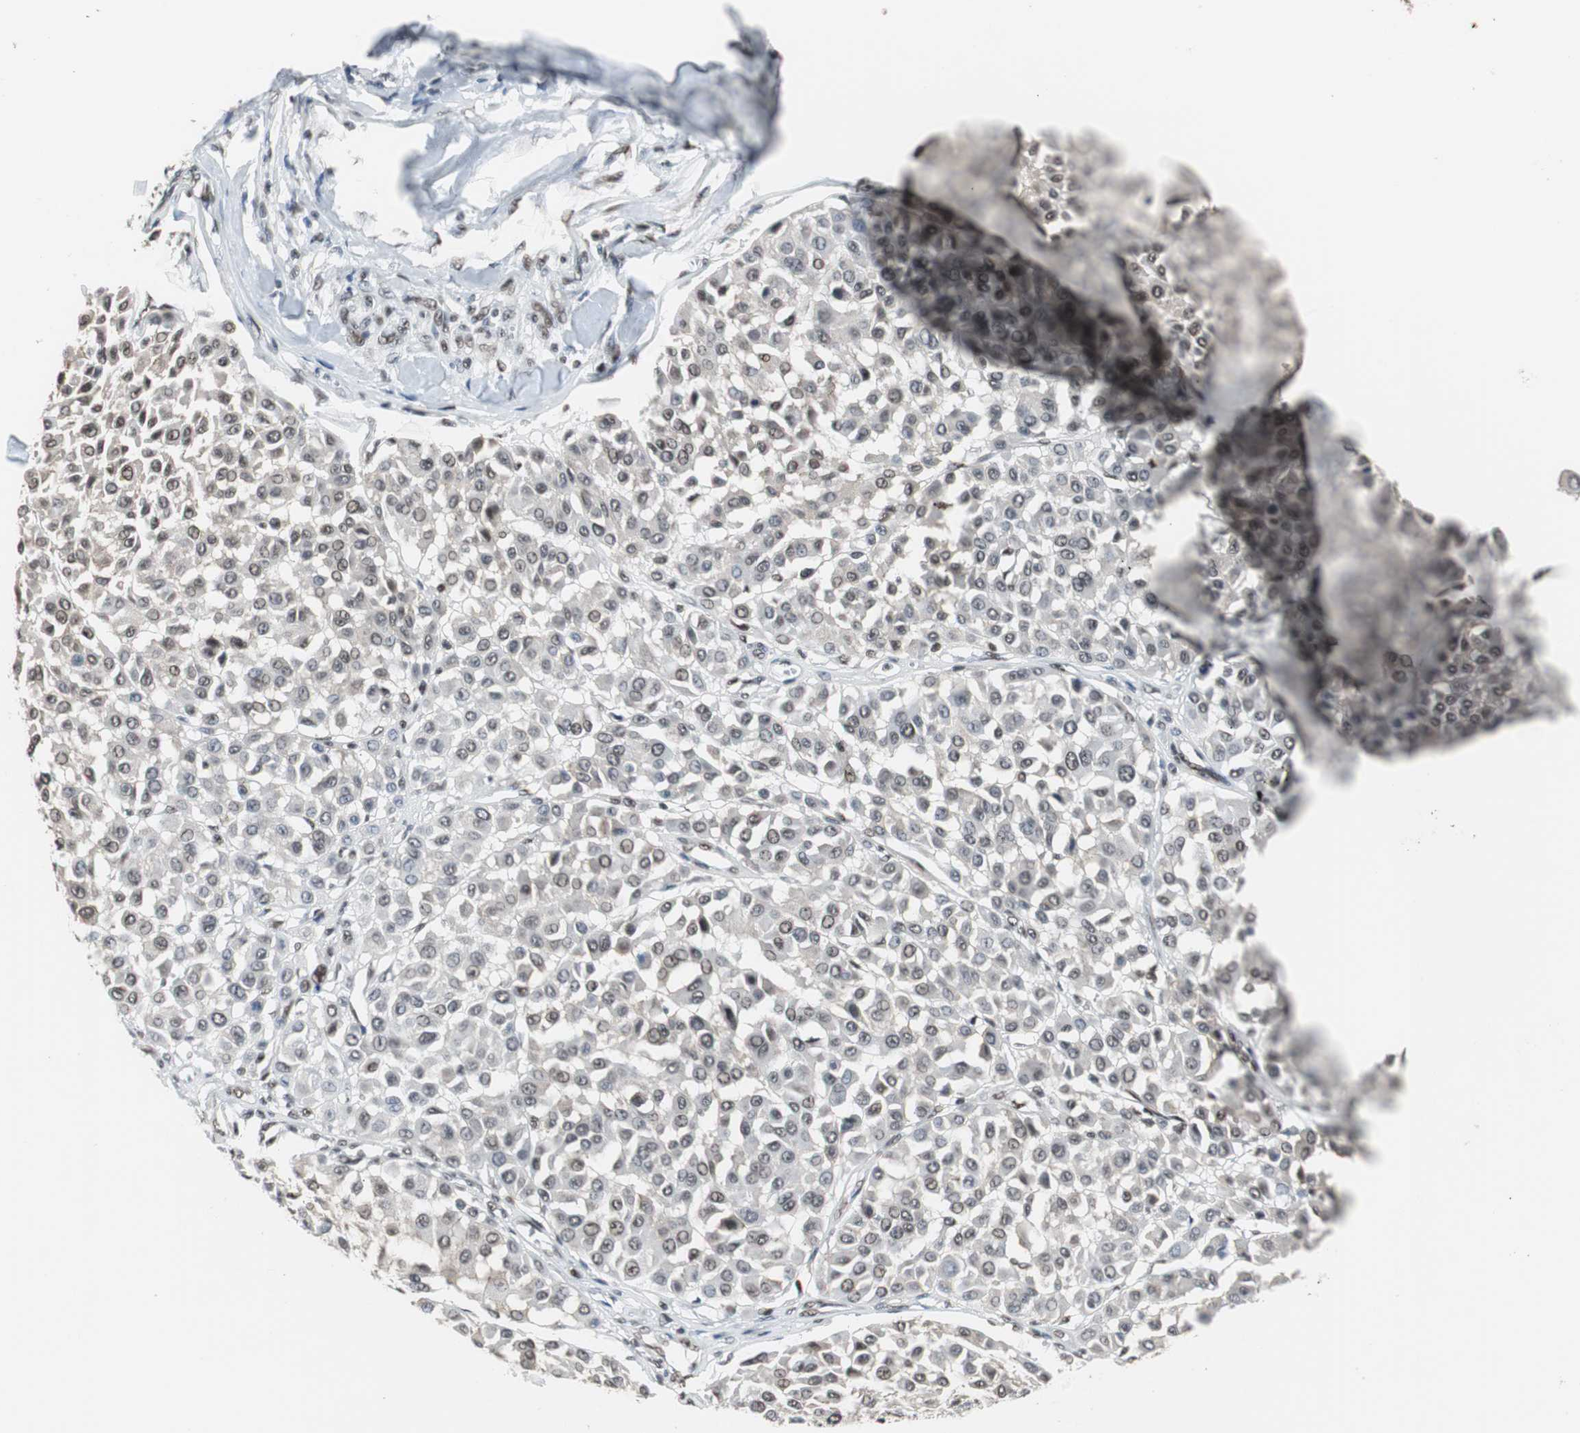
{"staining": {"intensity": "weak", "quantity": "25%-75%", "location": "nuclear"}, "tissue": "melanoma", "cell_type": "Tumor cells", "image_type": "cancer", "snomed": [{"axis": "morphology", "description": "Malignant melanoma, Metastatic site"}, {"axis": "topography", "description": "Soft tissue"}], "caption": "Brown immunohistochemical staining in malignant melanoma (metastatic site) shows weak nuclear staining in about 25%-75% of tumor cells. Immunohistochemistry stains the protein in brown and the nuclei are stained blue.", "gene": "TAF7", "patient": {"sex": "male", "age": 41}}